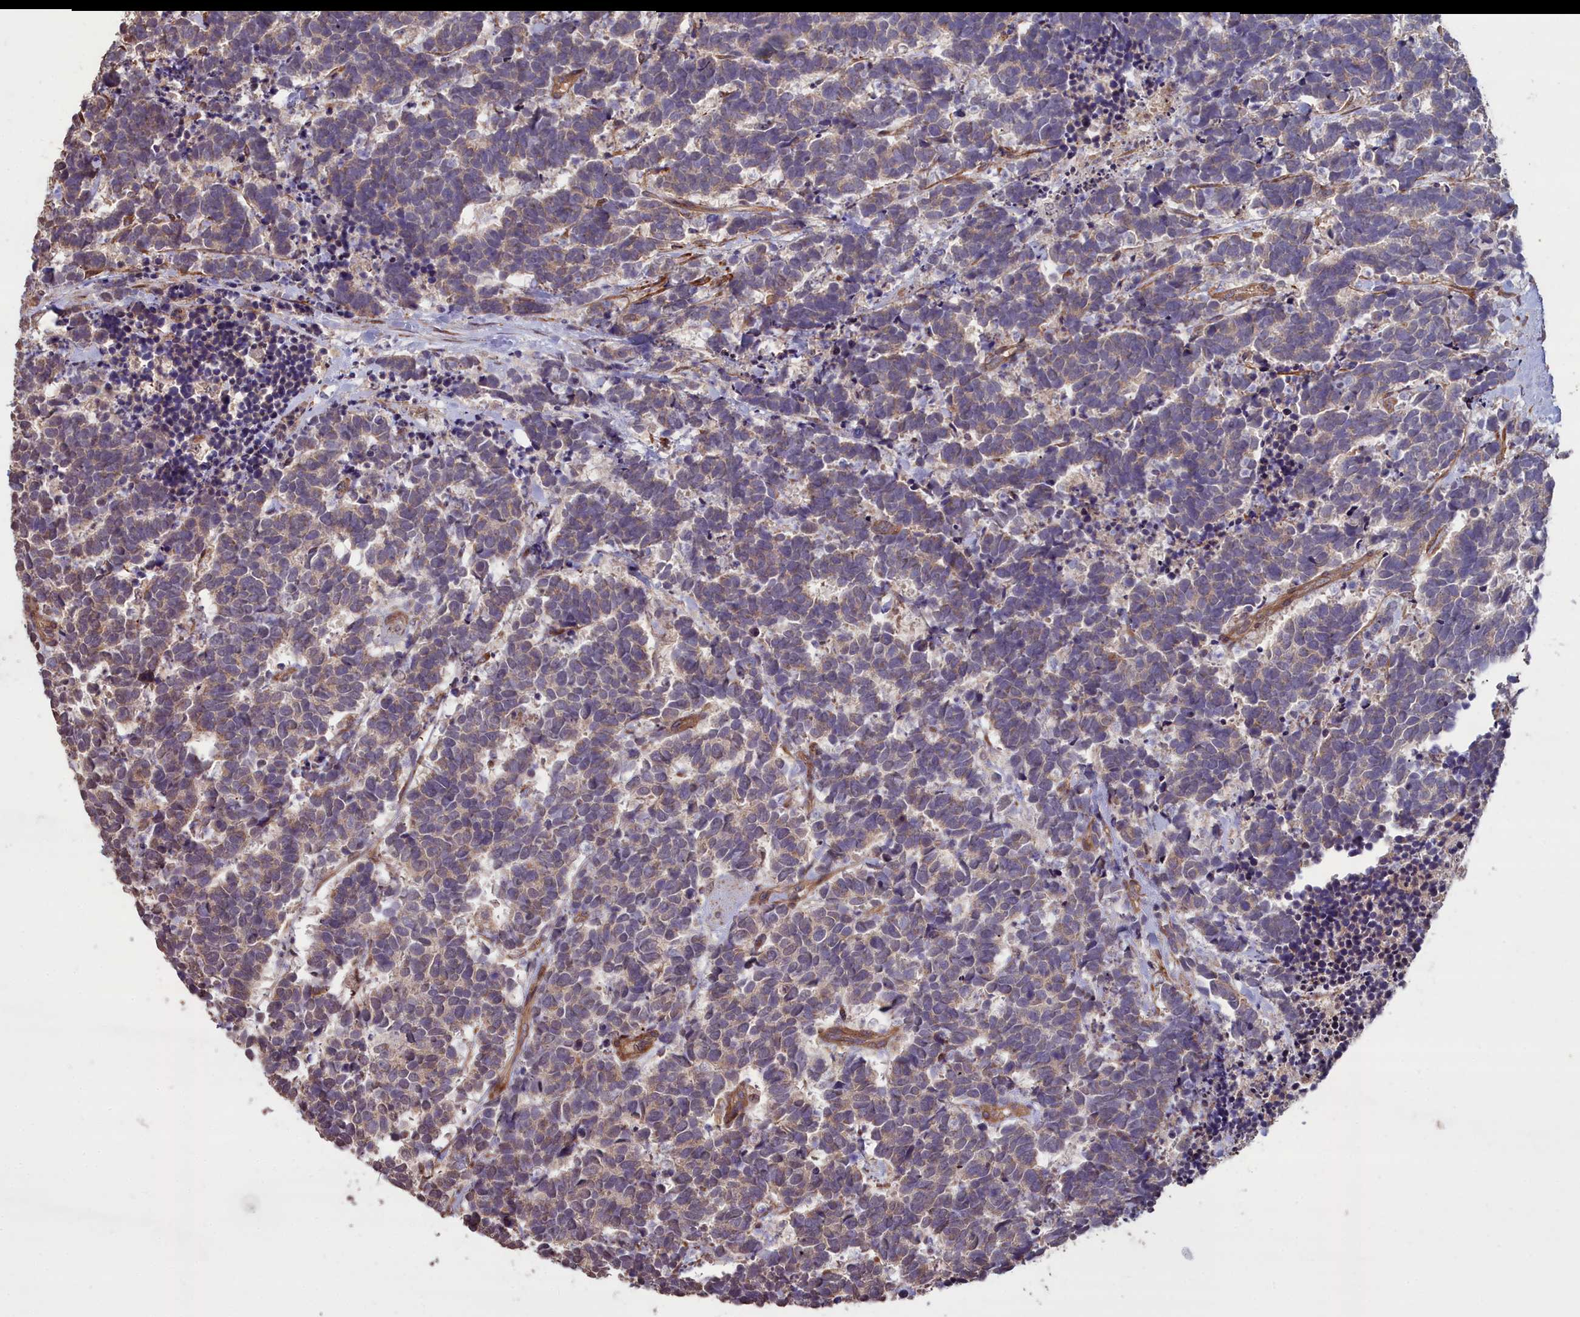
{"staining": {"intensity": "weak", "quantity": "25%-75%", "location": "cytoplasmic/membranous"}, "tissue": "carcinoid", "cell_type": "Tumor cells", "image_type": "cancer", "snomed": [{"axis": "morphology", "description": "Carcinoma, NOS"}, {"axis": "morphology", "description": "Carcinoid, malignant, NOS"}, {"axis": "topography", "description": "Prostate"}], "caption": "A photomicrograph of human carcinoma stained for a protein reveals weak cytoplasmic/membranous brown staining in tumor cells.", "gene": "ATP6V0A2", "patient": {"sex": "male", "age": 57}}